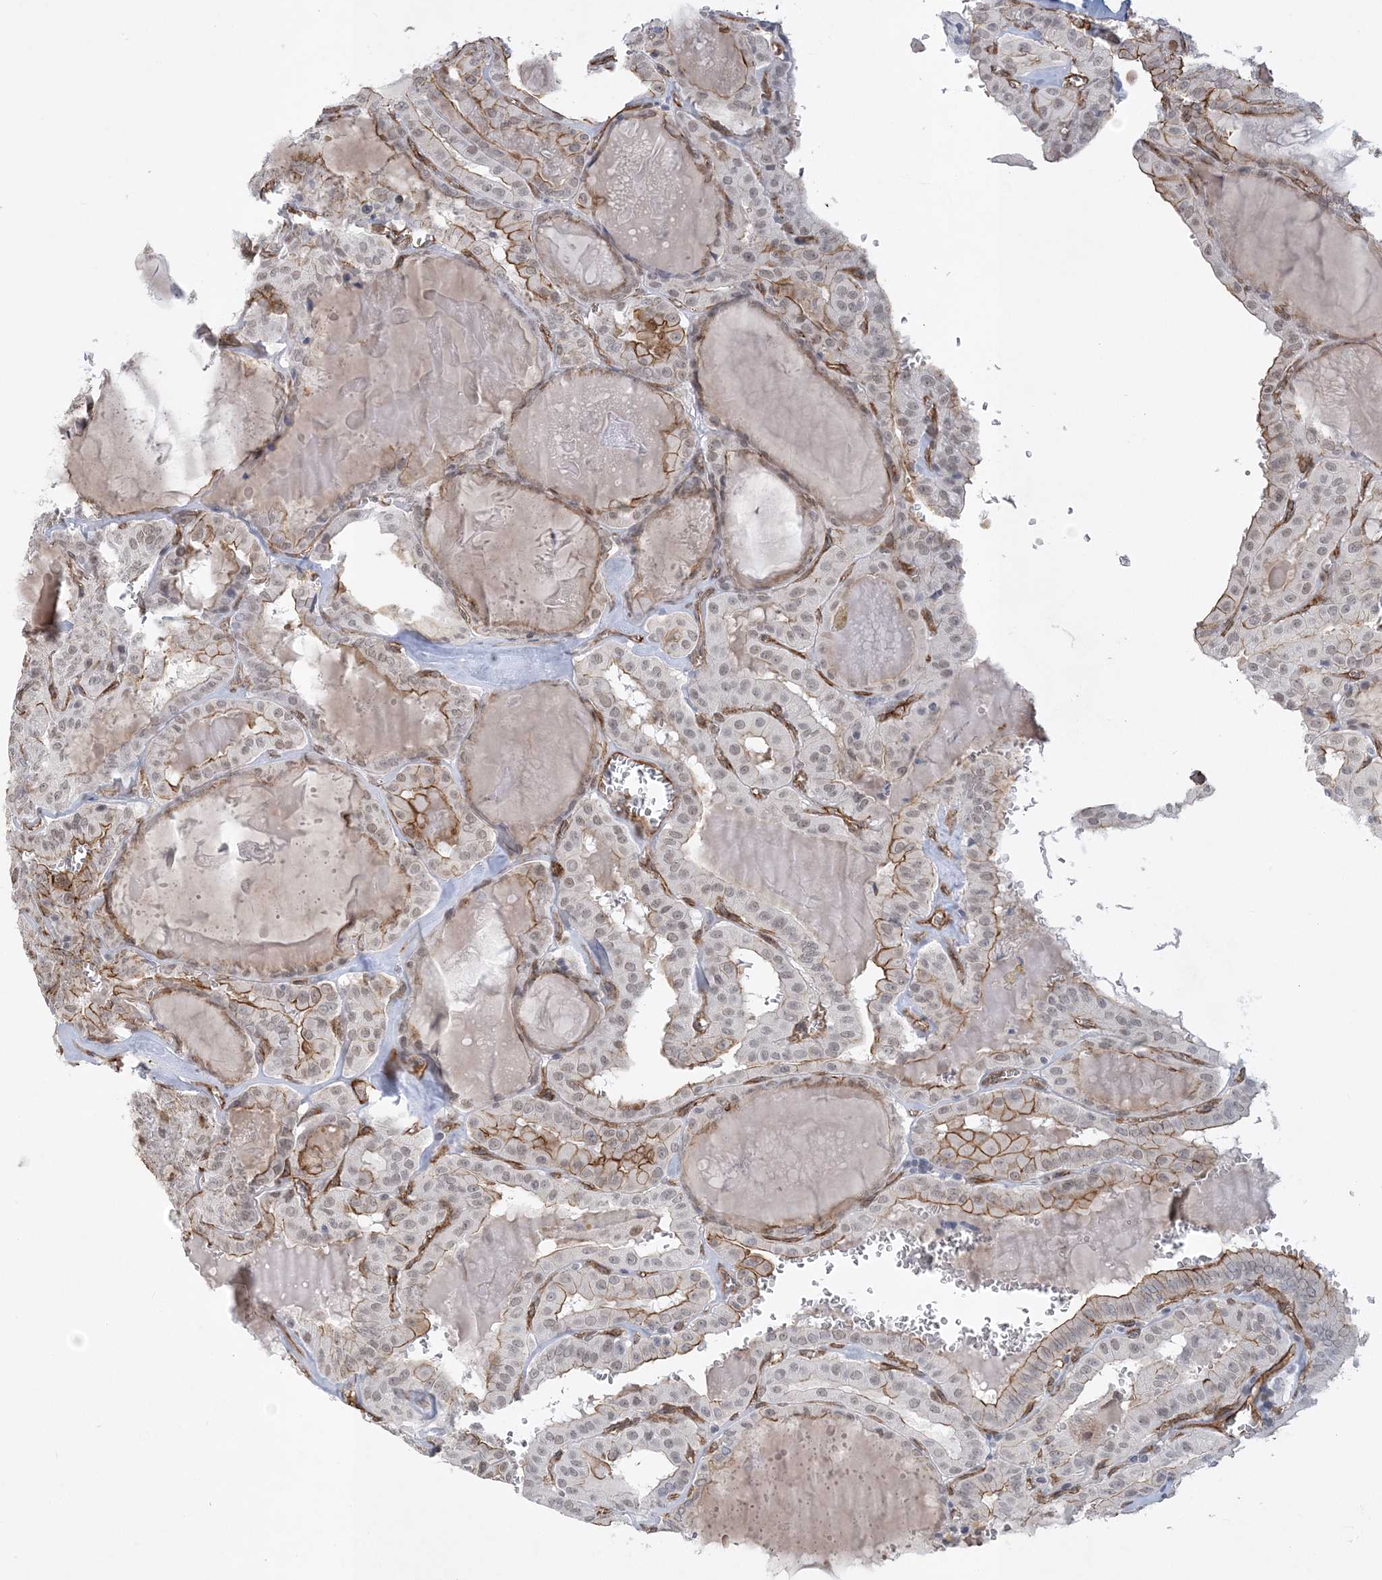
{"staining": {"intensity": "moderate", "quantity": "25%-75%", "location": "cytoplasmic/membranous"}, "tissue": "thyroid cancer", "cell_type": "Tumor cells", "image_type": "cancer", "snomed": [{"axis": "morphology", "description": "Papillary adenocarcinoma, NOS"}, {"axis": "topography", "description": "Thyroid gland"}], "caption": "Approximately 25%-75% of tumor cells in papillary adenocarcinoma (thyroid) reveal moderate cytoplasmic/membranous protein positivity as visualized by brown immunohistochemical staining.", "gene": "RAI14", "patient": {"sex": "male", "age": 52}}